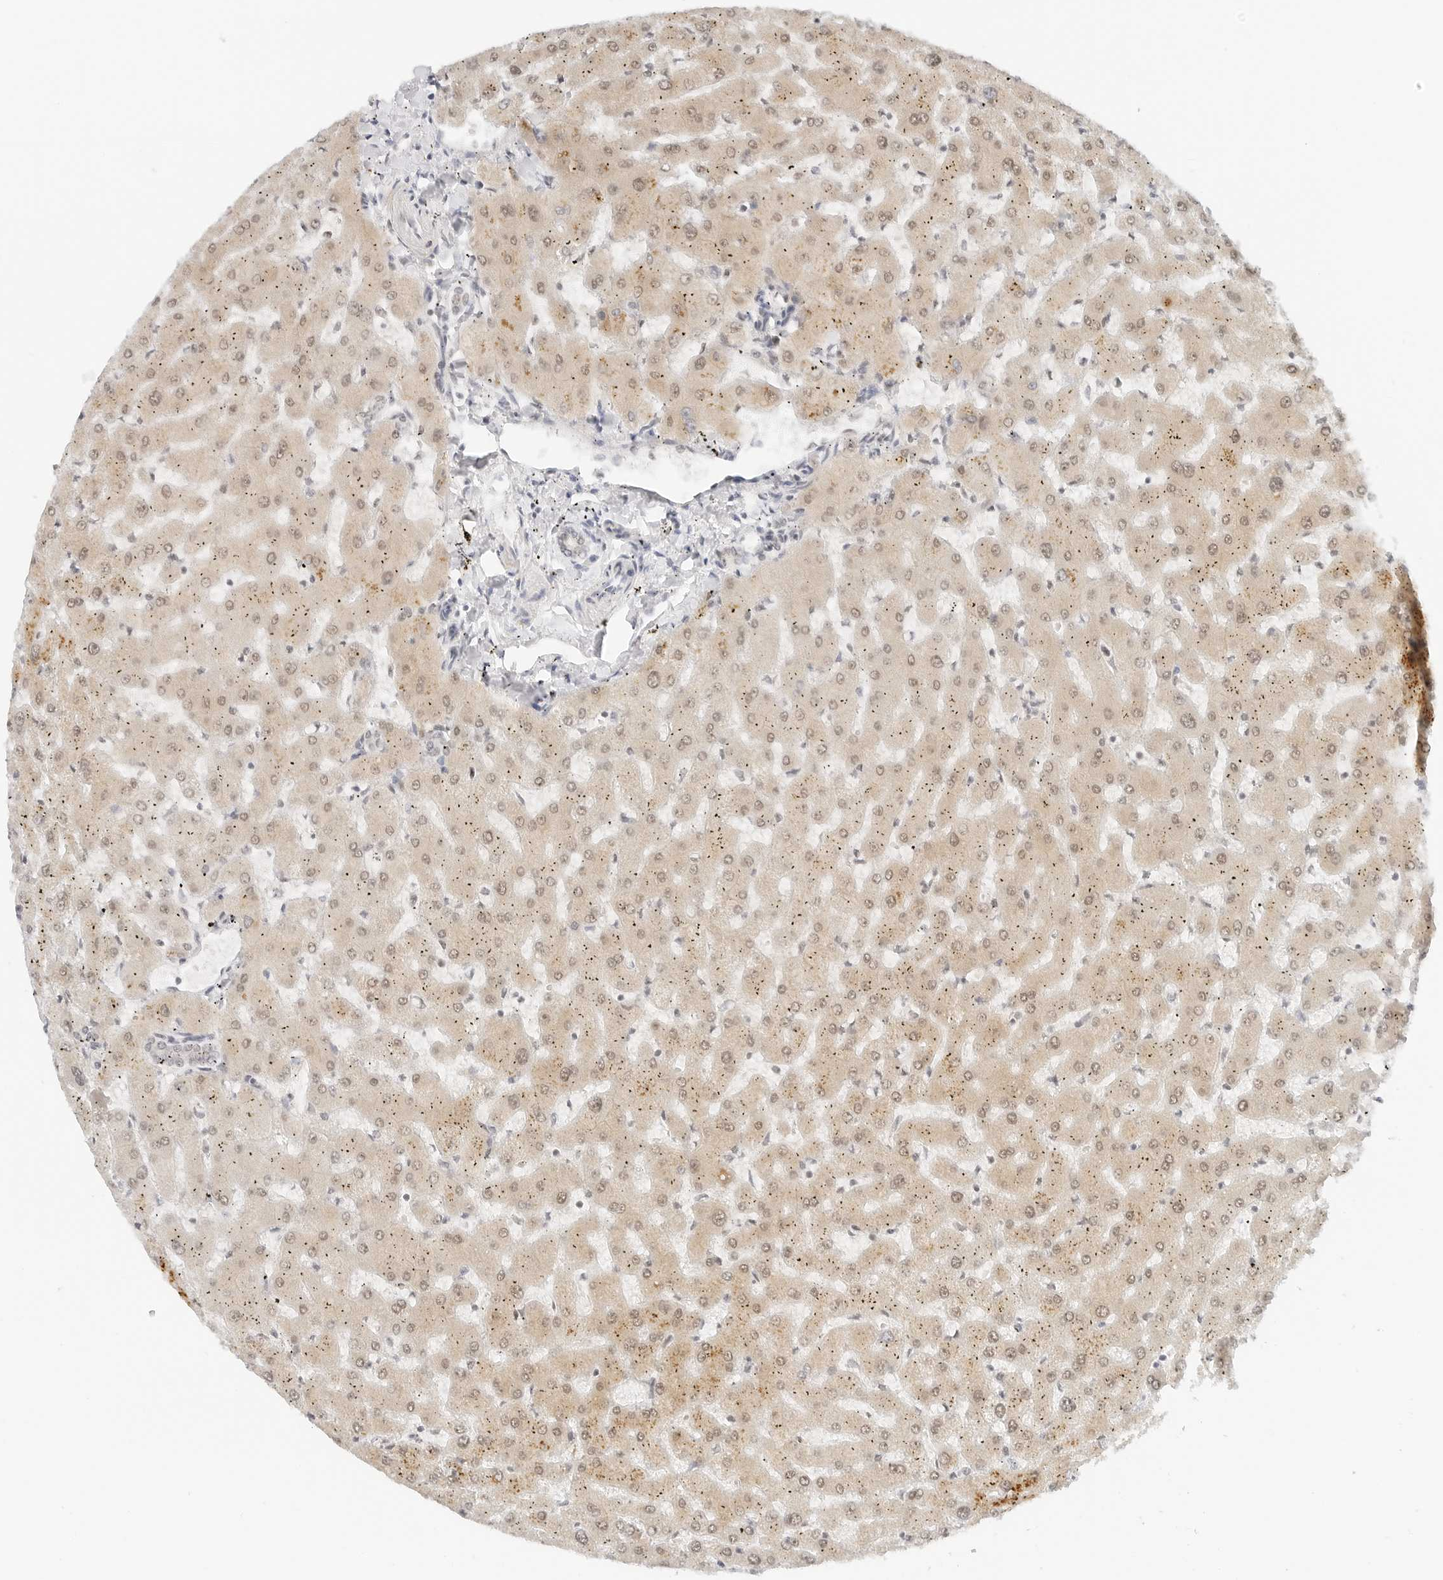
{"staining": {"intensity": "negative", "quantity": "none", "location": "none"}, "tissue": "liver", "cell_type": "Cholangiocytes", "image_type": "normal", "snomed": [{"axis": "morphology", "description": "Normal tissue, NOS"}, {"axis": "topography", "description": "Liver"}], "caption": "The immunohistochemistry histopathology image has no significant staining in cholangiocytes of liver.", "gene": "NEO1", "patient": {"sex": "female", "age": 63}}